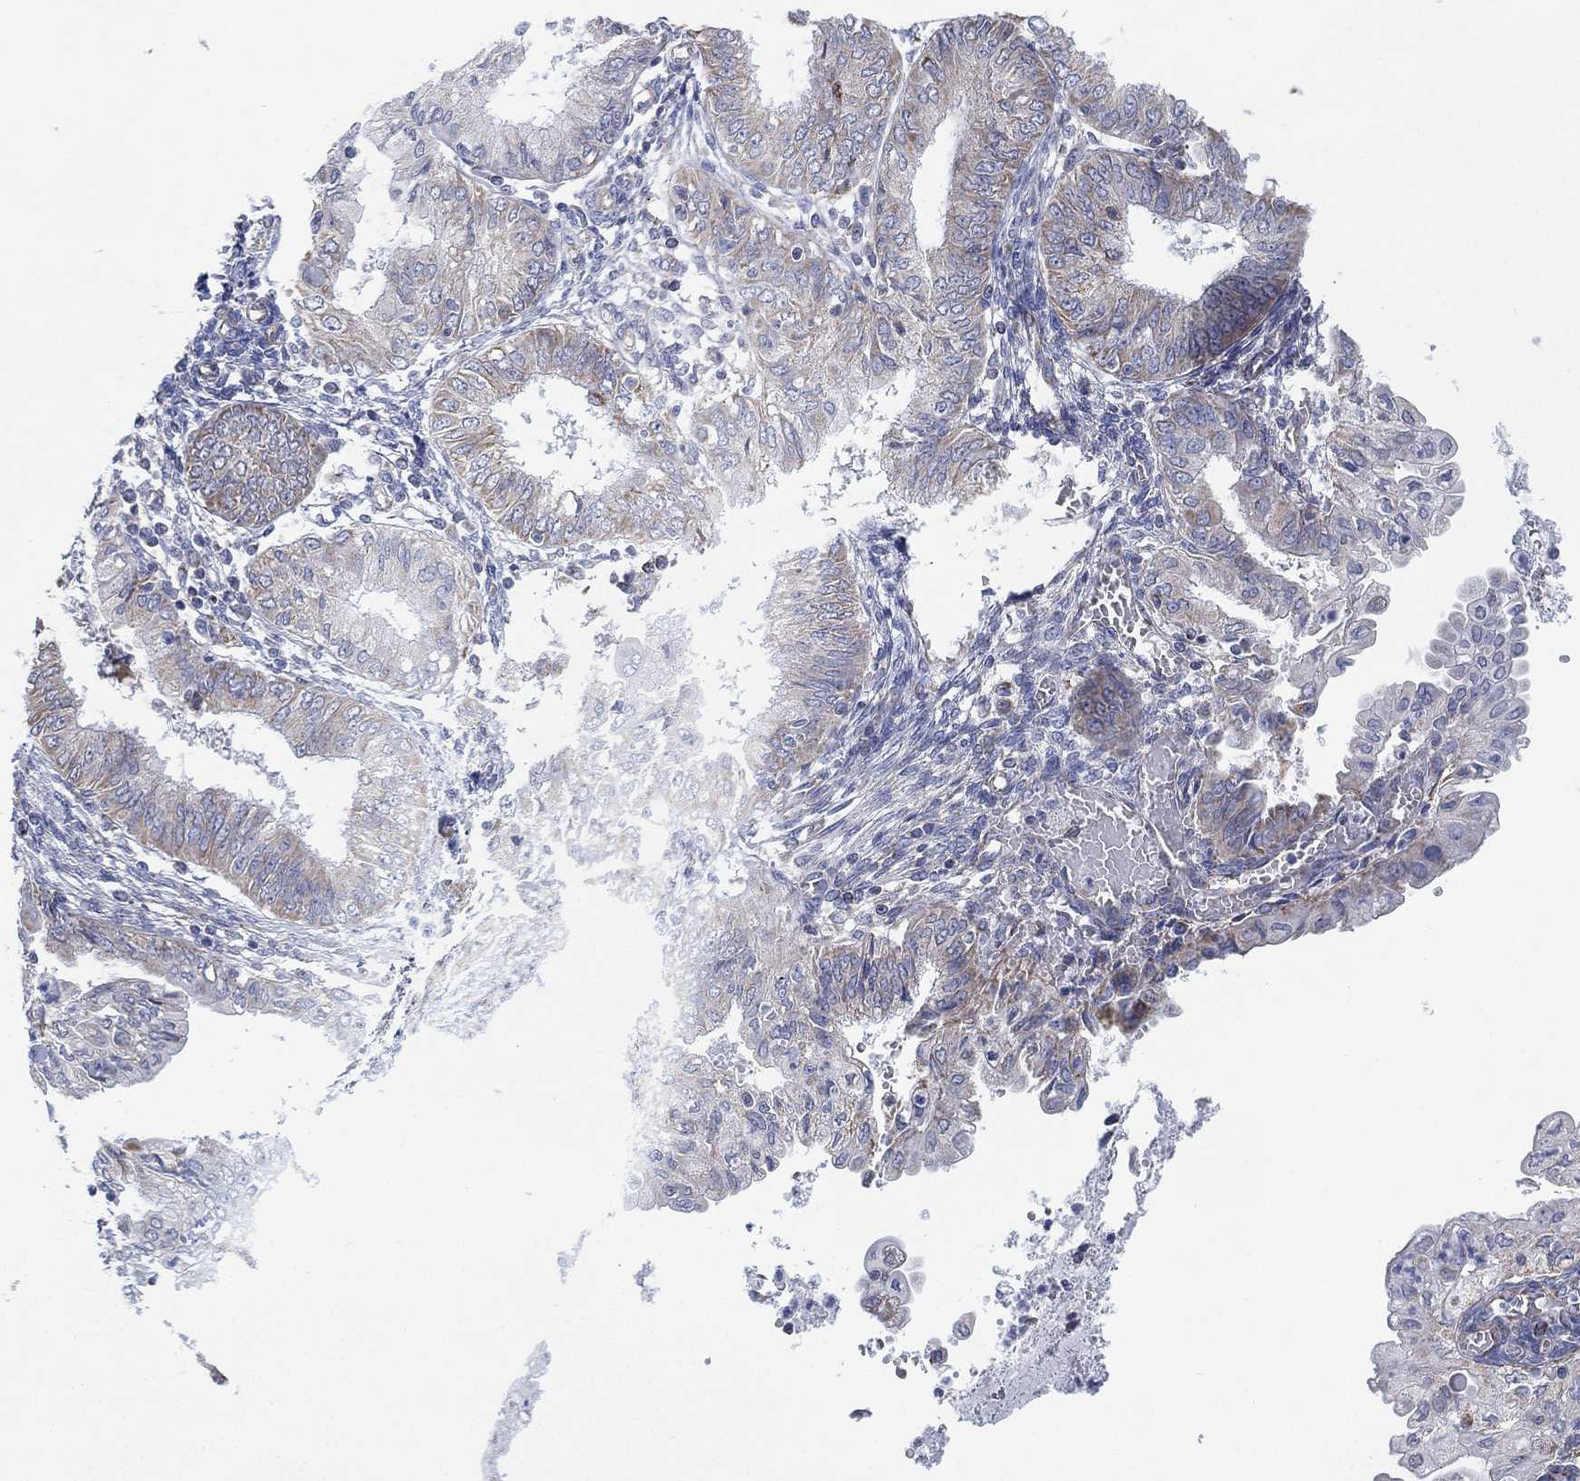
{"staining": {"intensity": "weak", "quantity": "<25%", "location": "cytoplasmic/membranous"}, "tissue": "endometrial cancer", "cell_type": "Tumor cells", "image_type": "cancer", "snomed": [{"axis": "morphology", "description": "Adenocarcinoma, NOS"}, {"axis": "topography", "description": "Endometrium"}], "caption": "Immunohistochemistry micrograph of neoplastic tissue: endometrial adenocarcinoma stained with DAB displays no significant protein expression in tumor cells.", "gene": "INA", "patient": {"sex": "female", "age": 68}}